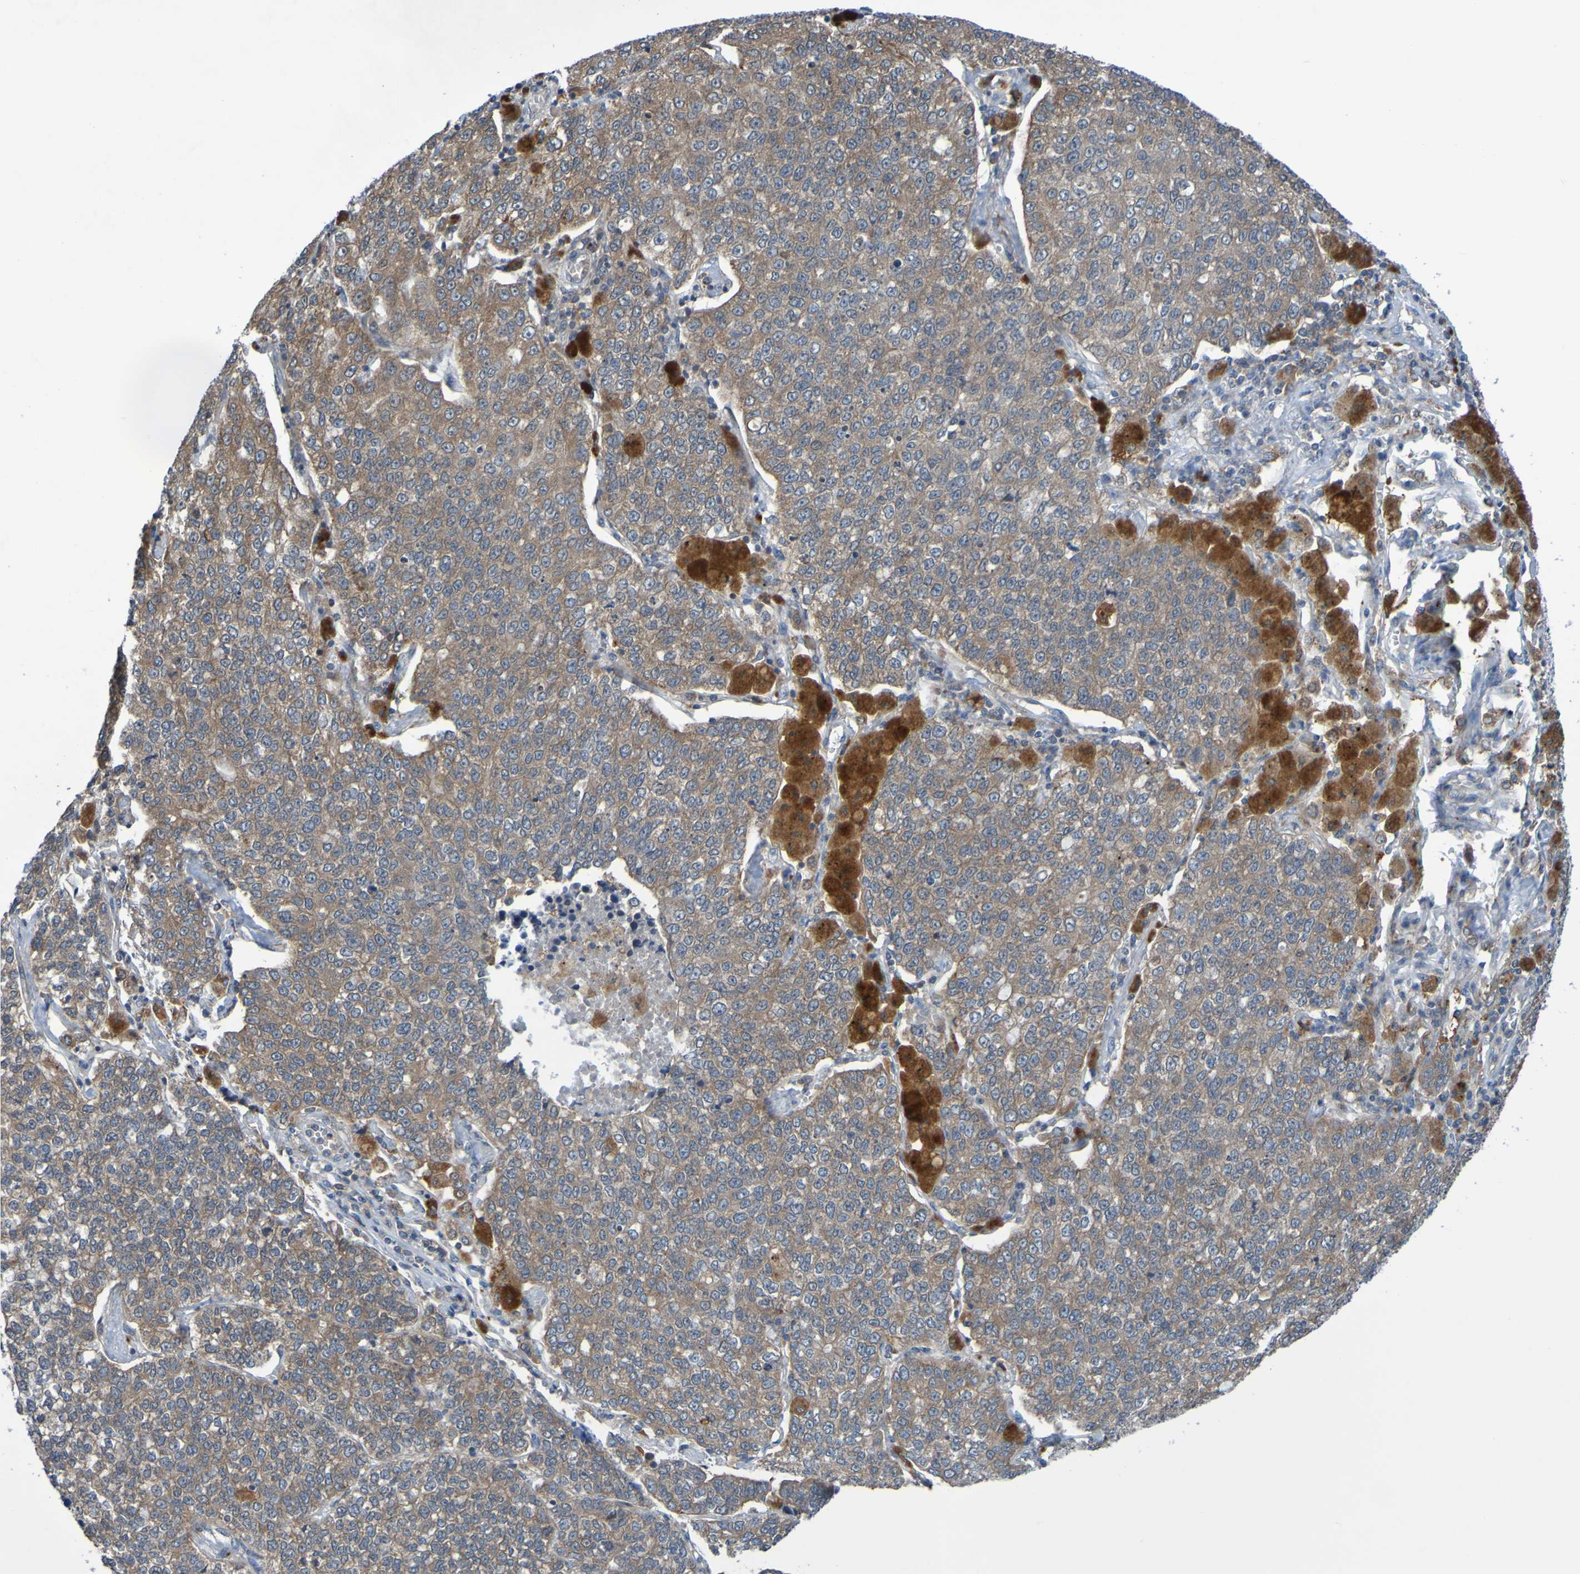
{"staining": {"intensity": "moderate", "quantity": ">75%", "location": "cytoplasmic/membranous"}, "tissue": "lung cancer", "cell_type": "Tumor cells", "image_type": "cancer", "snomed": [{"axis": "morphology", "description": "Adenocarcinoma, NOS"}, {"axis": "topography", "description": "Lung"}], "caption": "DAB immunohistochemical staining of human lung cancer (adenocarcinoma) displays moderate cytoplasmic/membranous protein staining in about >75% of tumor cells. (Stains: DAB in brown, nuclei in blue, Microscopy: brightfield microscopy at high magnification).", "gene": "SDK1", "patient": {"sex": "male", "age": 49}}